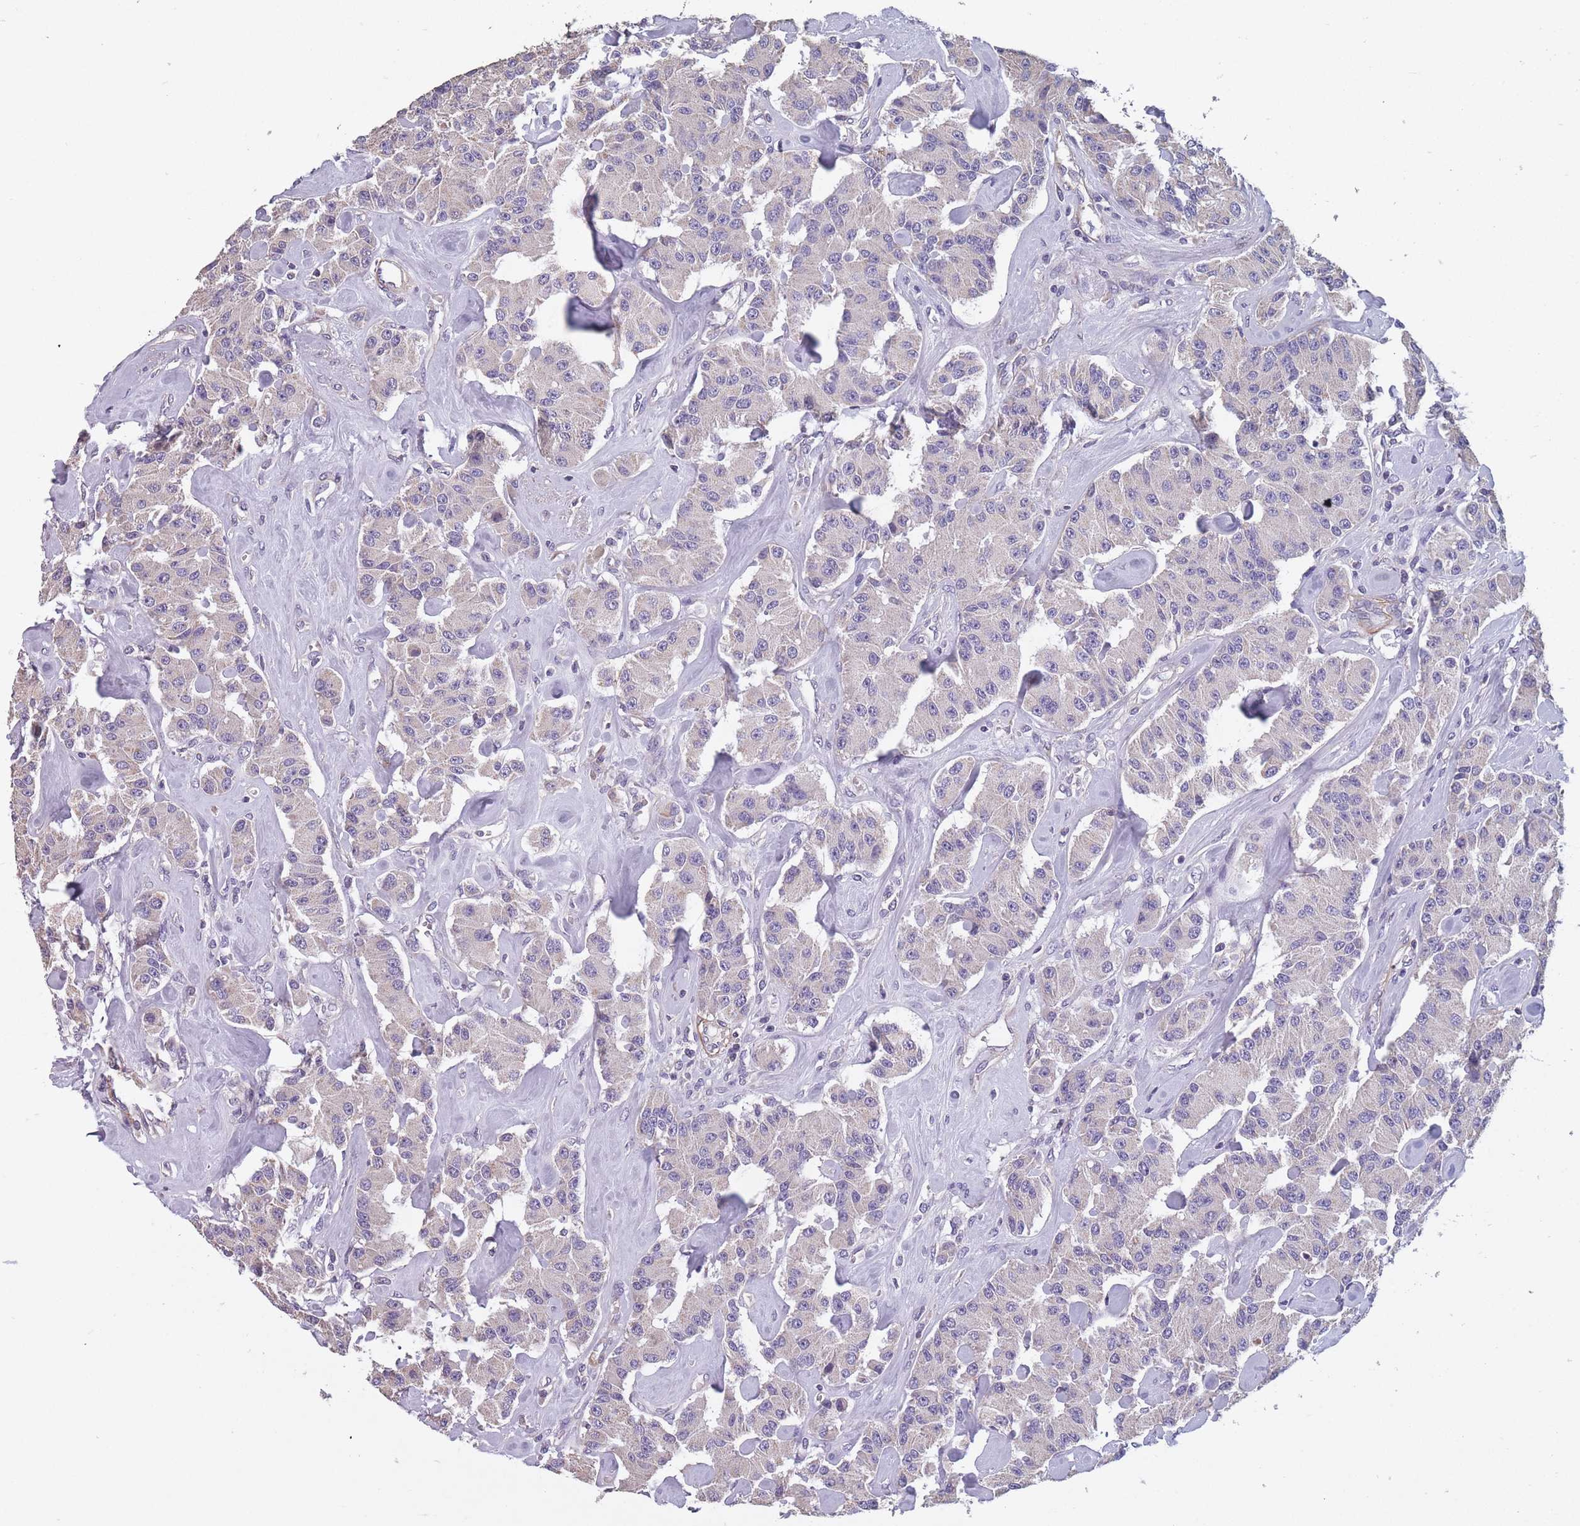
{"staining": {"intensity": "negative", "quantity": "none", "location": "none"}, "tissue": "carcinoid", "cell_type": "Tumor cells", "image_type": "cancer", "snomed": [{"axis": "morphology", "description": "Carcinoid, malignant, NOS"}, {"axis": "topography", "description": "Pancreas"}], "caption": "Protein analysis of malignant carcinoid exhibits no significant staining in tumor cells.", "gene": "TOMM40L", "patient": {"sex": "male", "age": 41}}